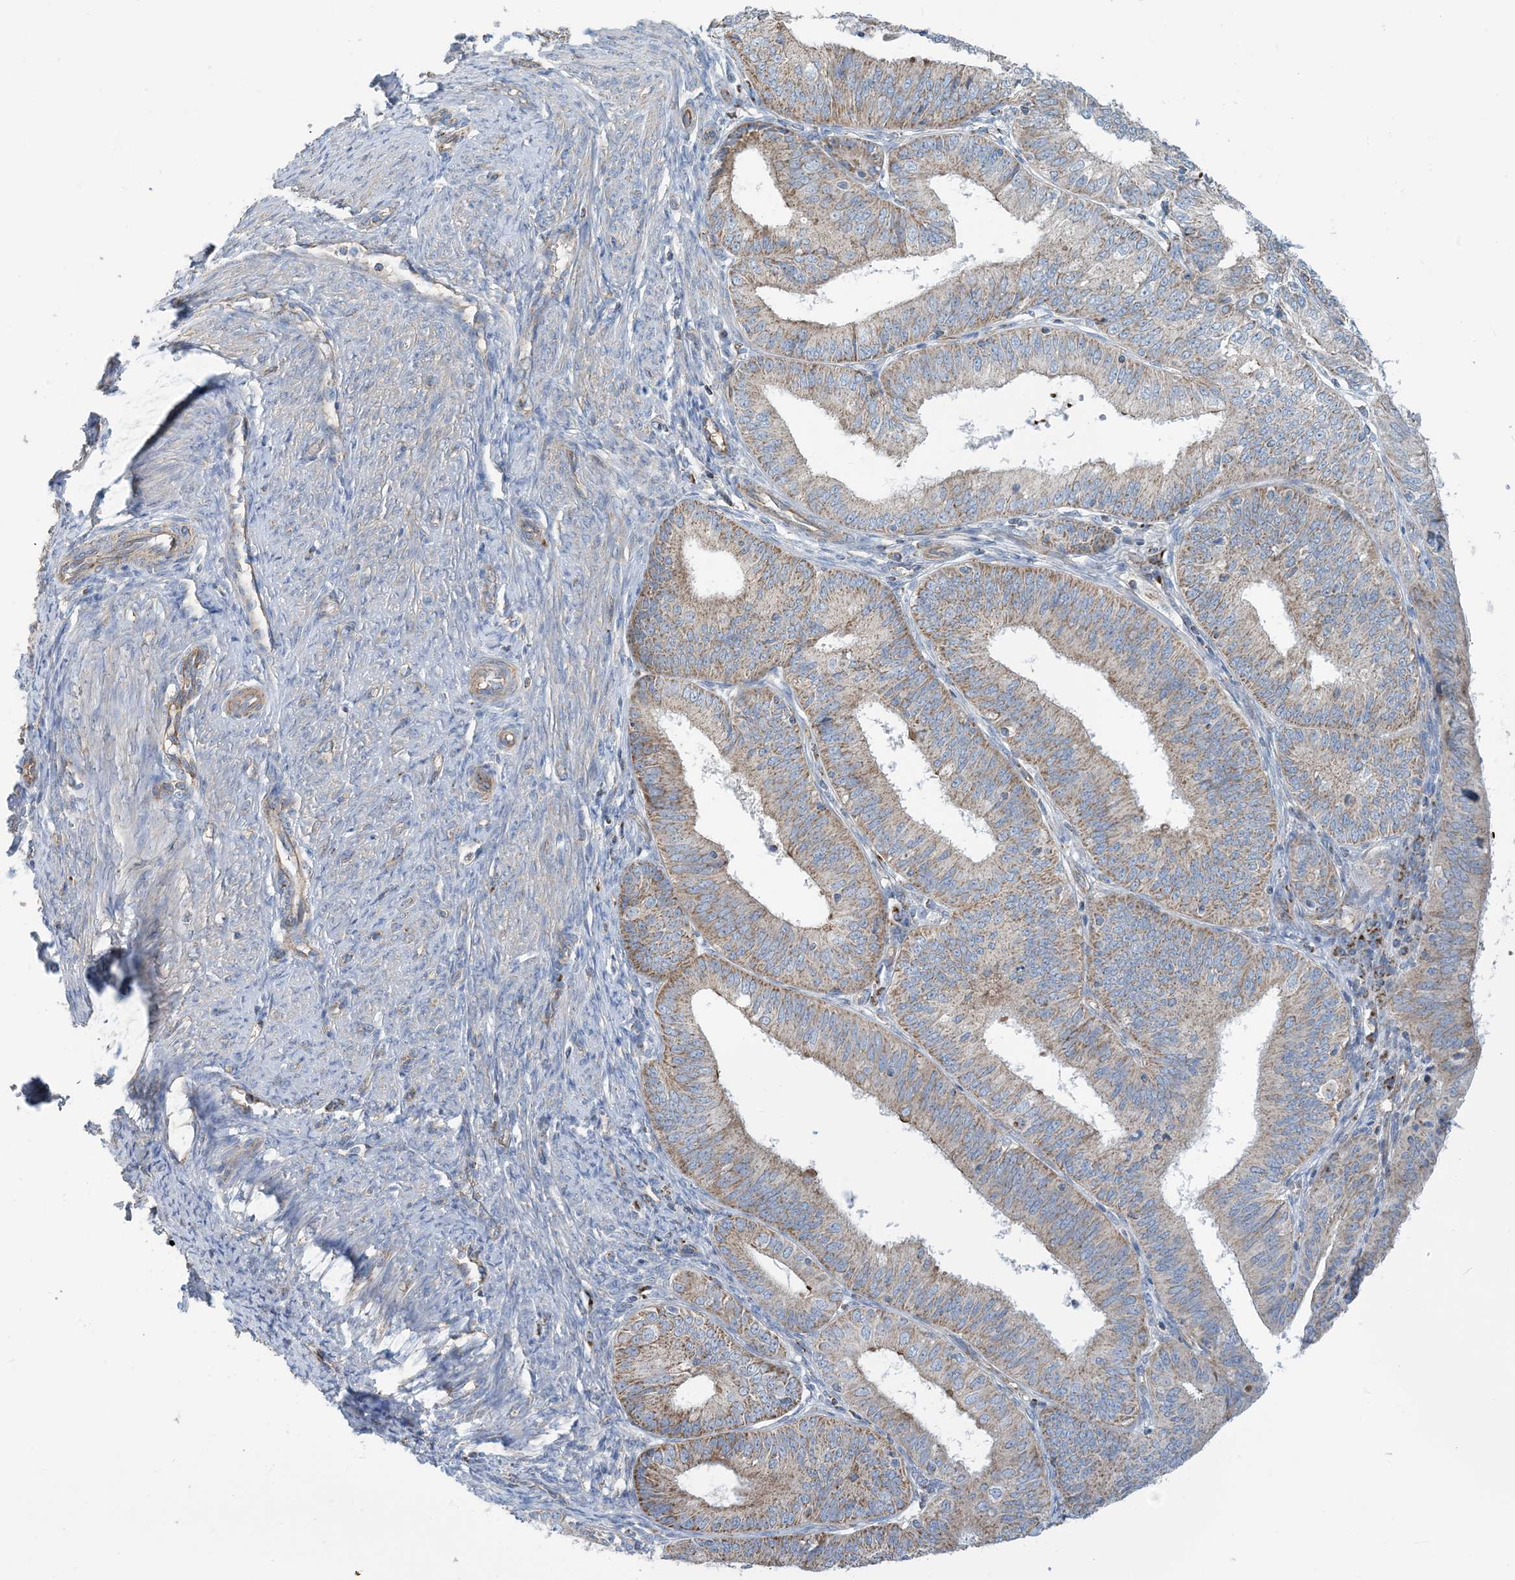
{"staining": {"intensity": "moderate", "quantity": ">75%", "location": "cytoplasmic/membranous"}, "tissue": "endometrial cancer", "cell_type": "Tumor cells", "image_type": "cancer", "snomed": [{"axis": "morphology", "description": "Adenocarcinoma, NOS"}, {"axis": "topography", "description": "Endometrium"}], "caption": "Brown immunohistochemical staining in human endometrial cancer shows moderate cytoplasmic/membranous expression in about >75% of tumor cells.", "gene": "PHOSPHO2", "patient": {"sex": "female", "age": 51}}